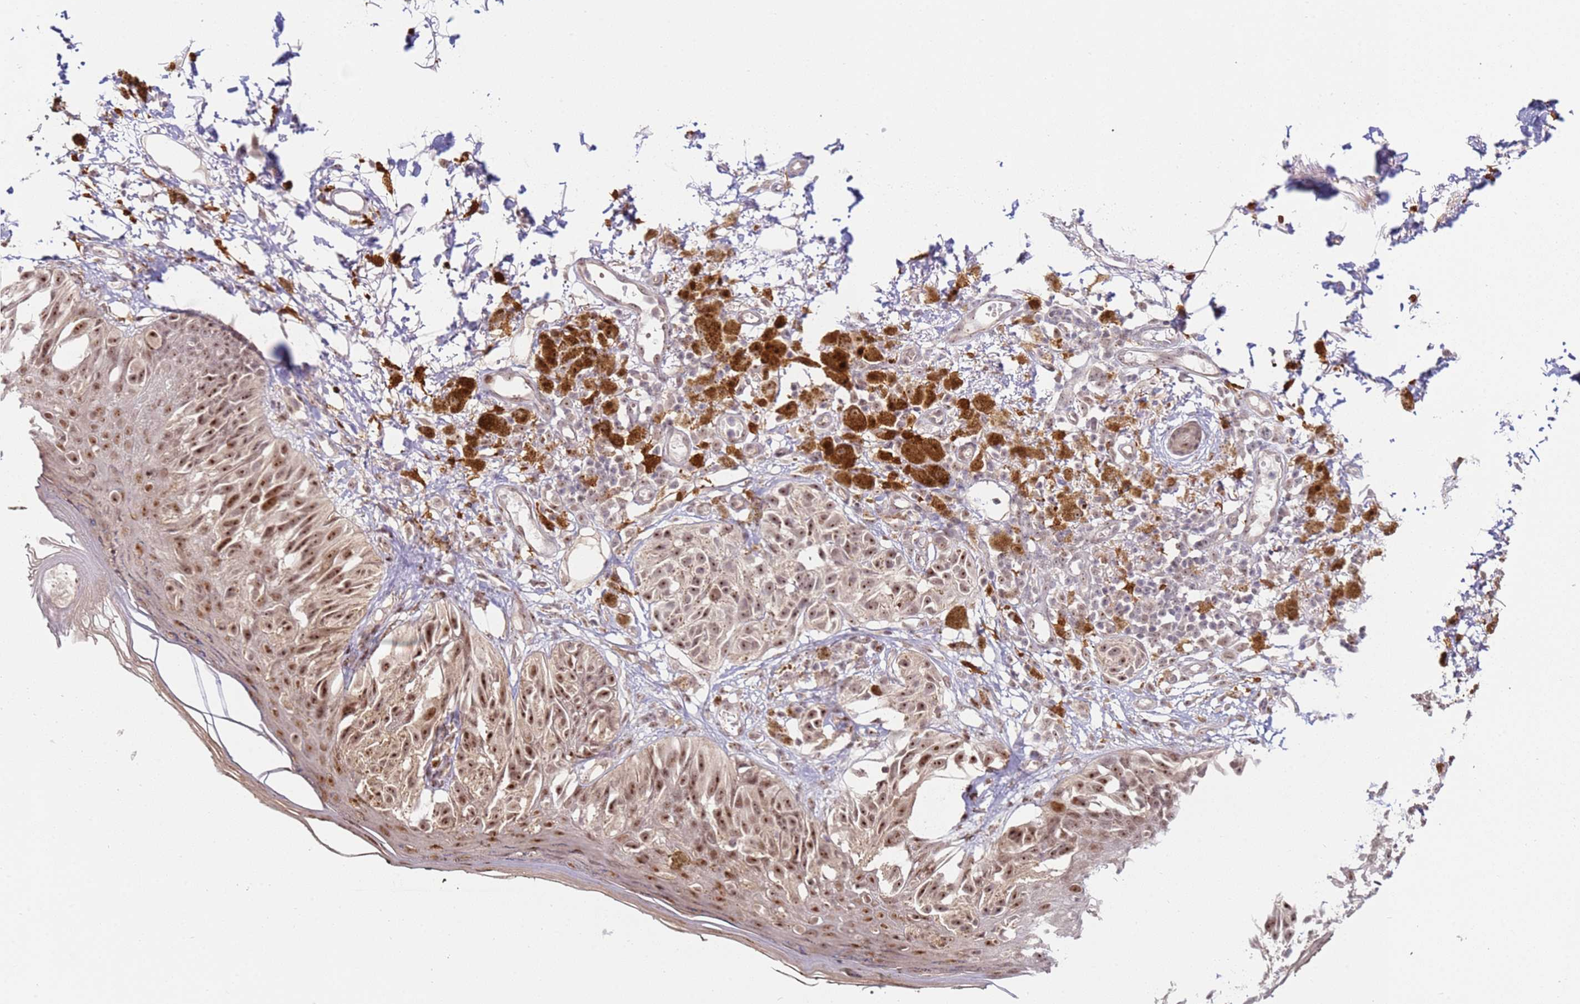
{"staining": {"intensity": "weak", "quantity": ">75%", "location": "nuclear"}, "tissue": "melanoma", "cell_type": "Tumor cells", "image_type": "cancer", "snomed": [{"axis": "morphology", "description": "Malignant melanoma, NOS"}, {"axis": "topography", "description": "Skin"}], "caption": "The immunohistochemical stain highlights weak nuclear positivity in tumor cells of malignant melanoma tissue.", "gene": "LGALSL", "patient": {"sex": "male", "age": 73}}